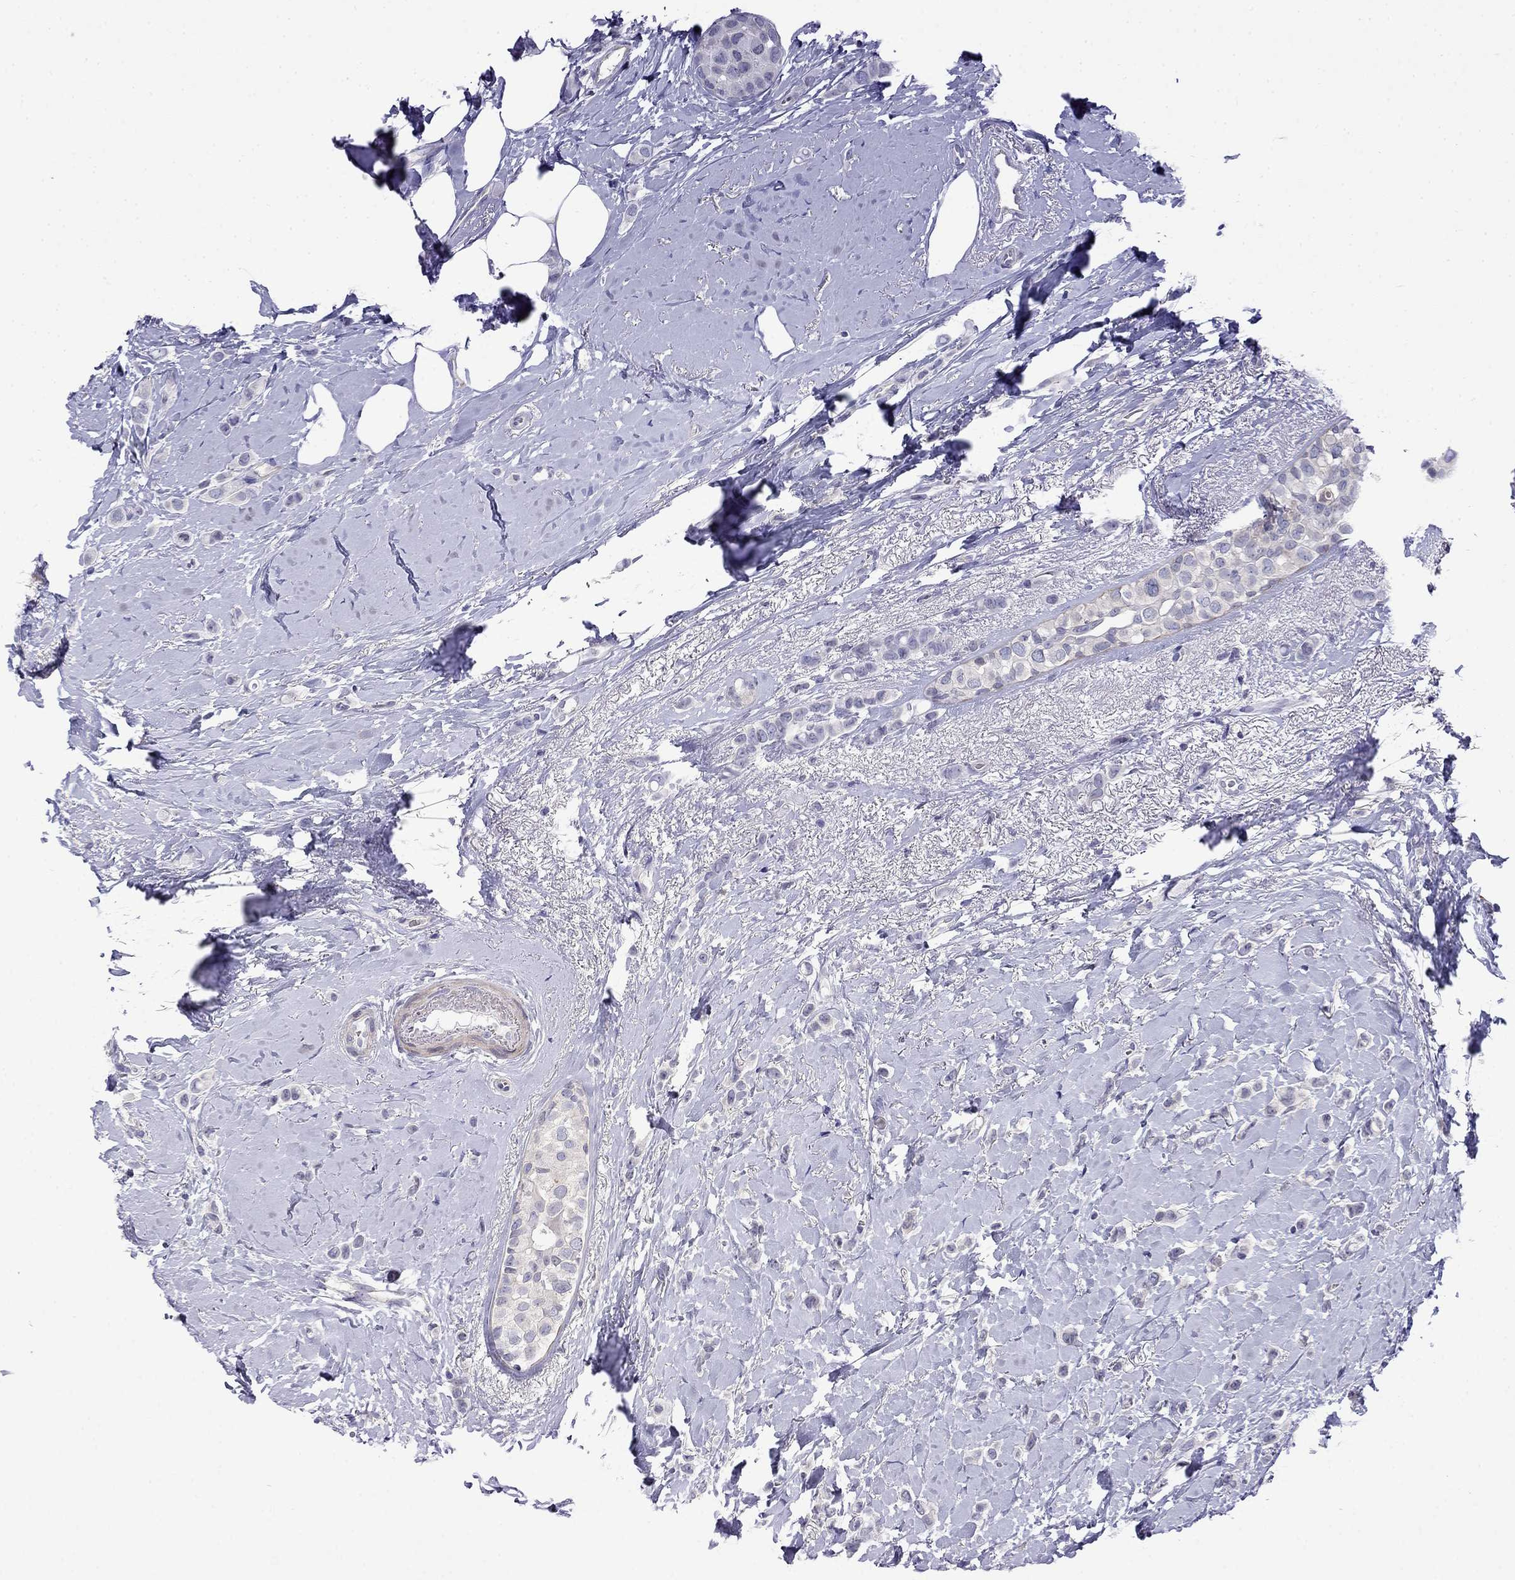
{"staining": {"intensity": "negative", "quantity": "none", "location": "none"}, "tissue": "breast cancer", "cell_type": "Tumor cells", "image_type": "cancer", "snomed": [{"axis": "morphology", "description": "Lobular carcinoma"}, {"axis": "topography", "description": "Breast"}], "caption": "There is no significant staining in tumor cells of breast cancer.", "gene": "PRR18", "patient": {"sex": "female", "age": 66}}